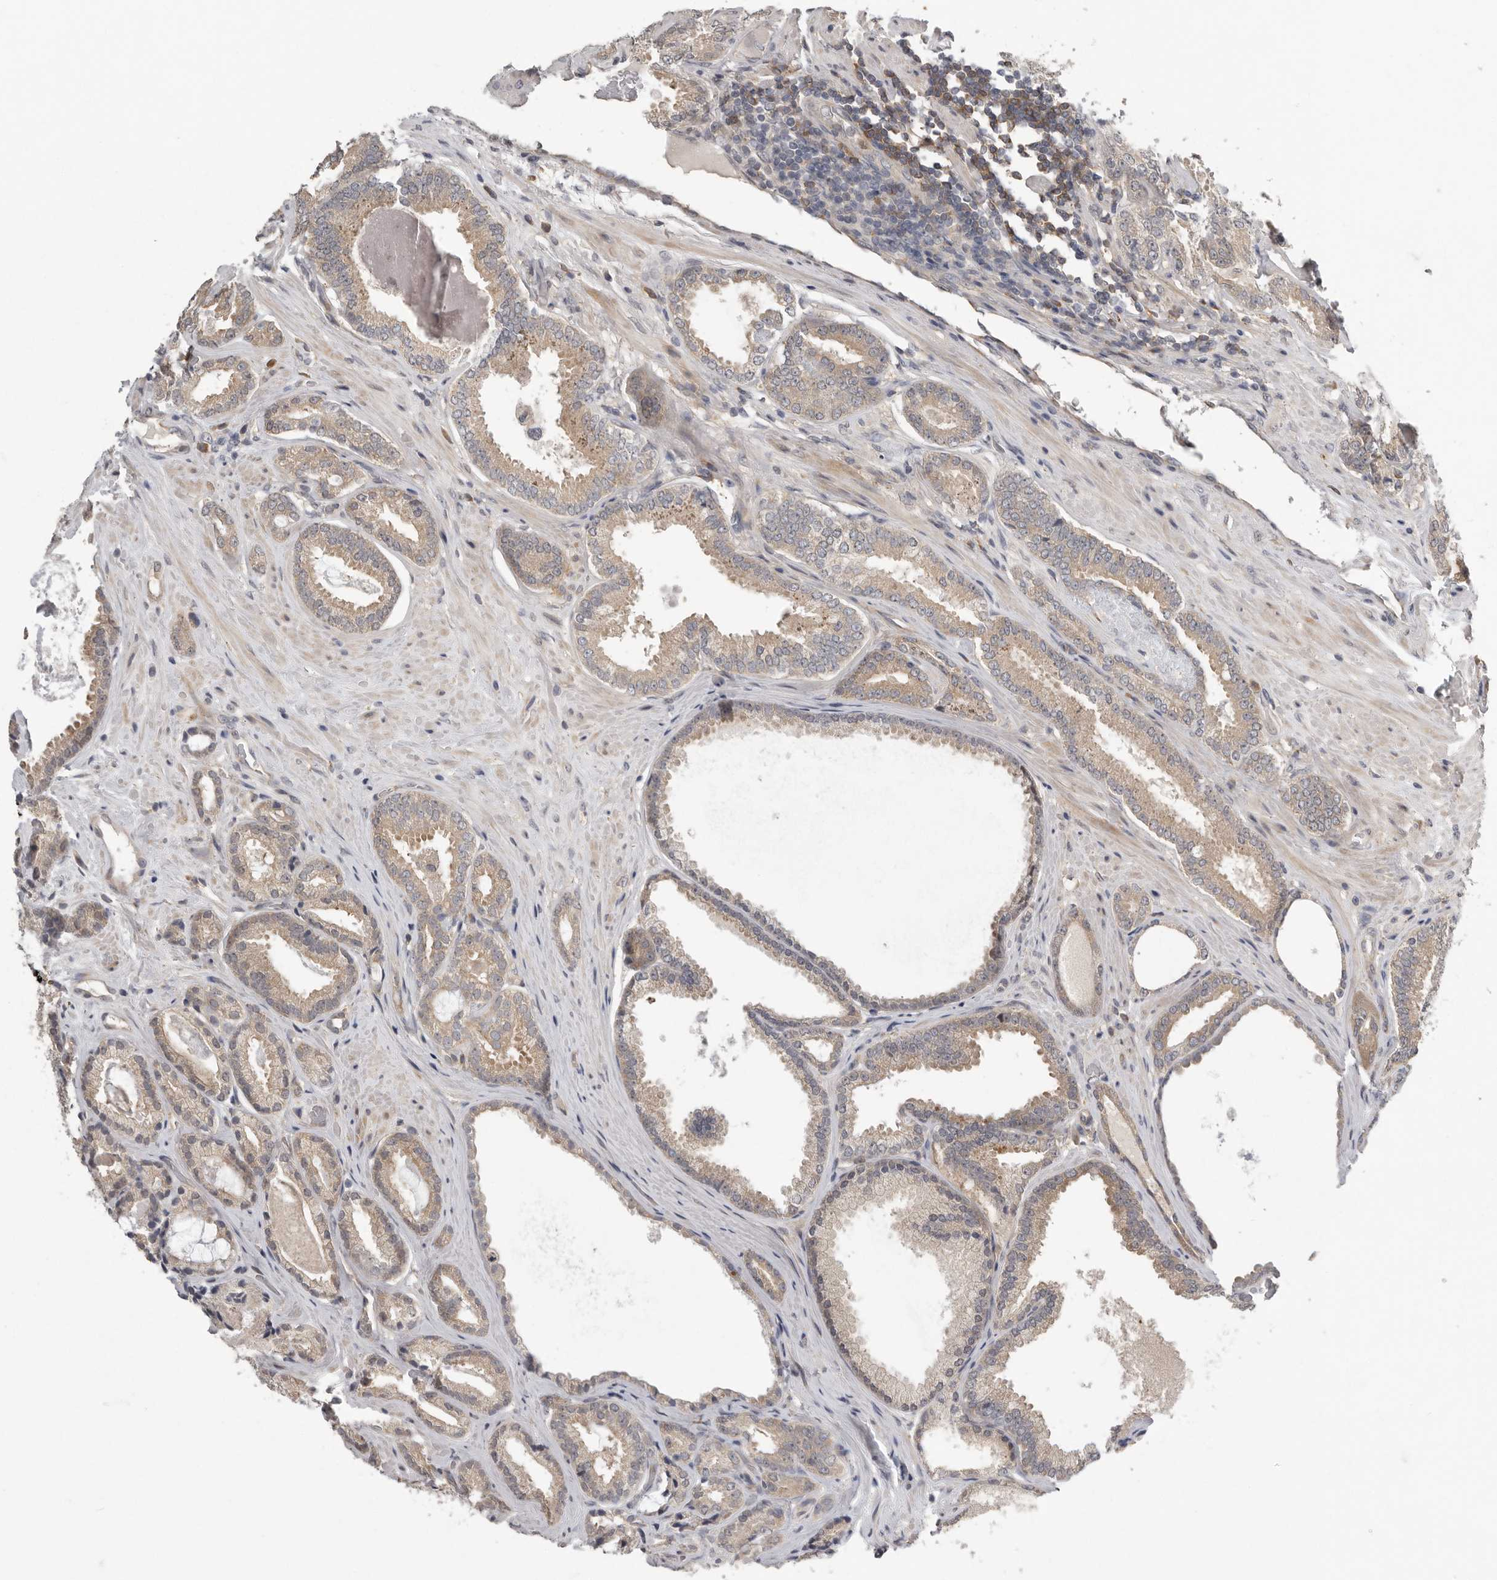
{"staining": {"intensity": "weak", "quantity": ">75%", "location": "cytoplasmic/membranous"}, "tissue": "prostate cancer", "cell_type": "Tumor cells", "image_type": "cancer", "snomed": [{"axis": "morphology", "description": "Adenocarcinoma, Low grade"}, {"axis": "topography", "description": "Prostate"}], "caption": "Tumor cells show low levels of weak cytoplasmic/membranous expression in approximately >75% of cells in prostate adenocarcinoma (low-grade).", "gene": "RALGPS2", "patient": {"sex": "male", "age": 71}}